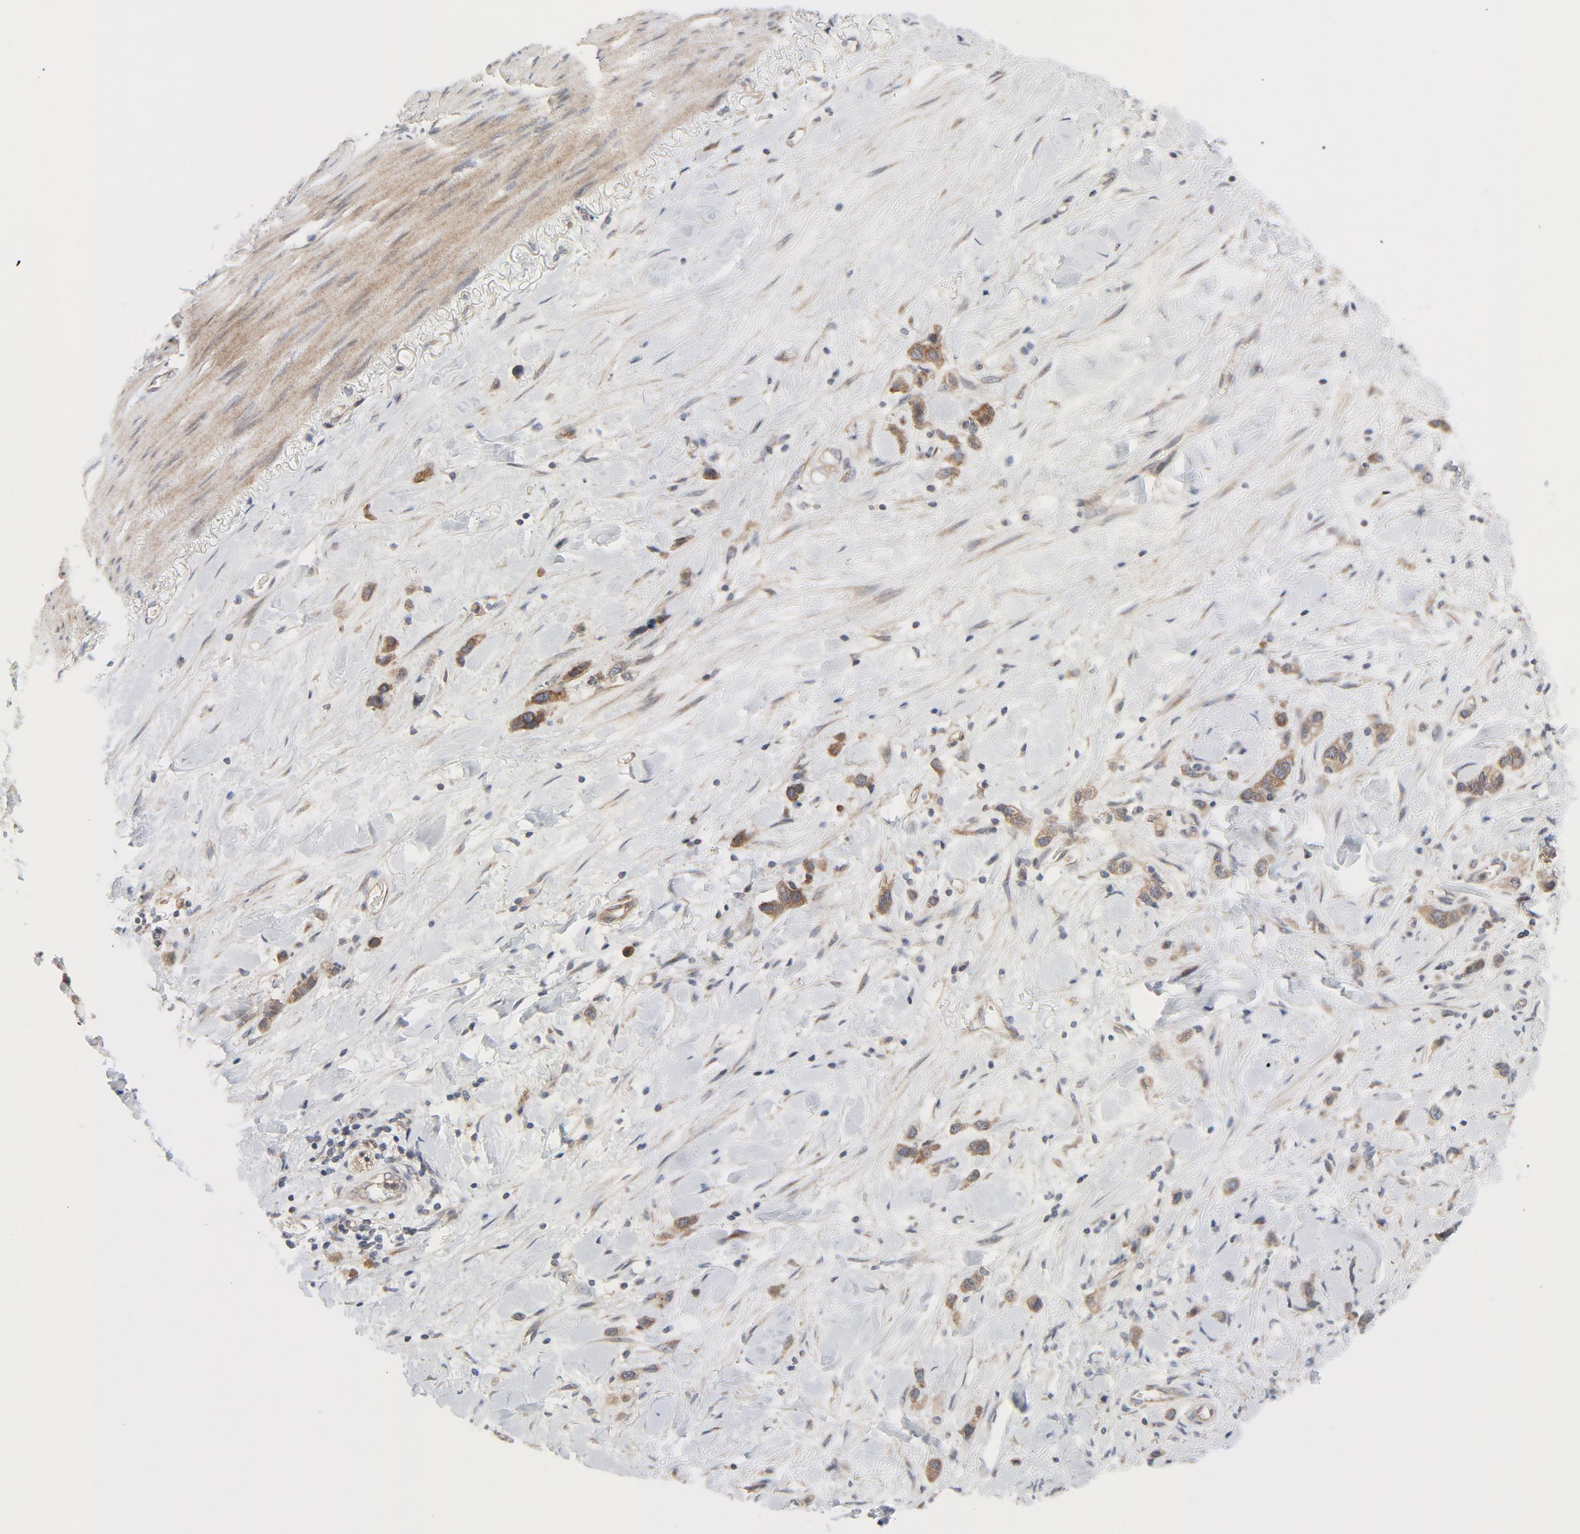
{"staining": {"intensity": "moderate", "quantity": ">75%", "location": "cytoplasmic/membranous"}, "tissue": "stomach cancer", "cell_type": "Tumor cells", "image_type": "cancer", "snomed": [{"axis": "morphology", "description": "Normal tissue, NOS"}, {"axis": "morphology", "description": "Adenocarcinoma, NOS"}, {"axis": "morphology", "description": "Adenocarcinoma, High grade"}, {"axis": "topography", "description": "Stomach, upper"}, {"axis": "topography", "description": "Stomach"}], "caption": "This is an image of immunohistochemistry (IHC) staining of adenocarcinoma (high-grade) (stomach), which shows moderate expression in the cytoplasmic/membranous of tumor cells.", "gene": "TSG101", "patient": {"sex": "female", "age": 65}}